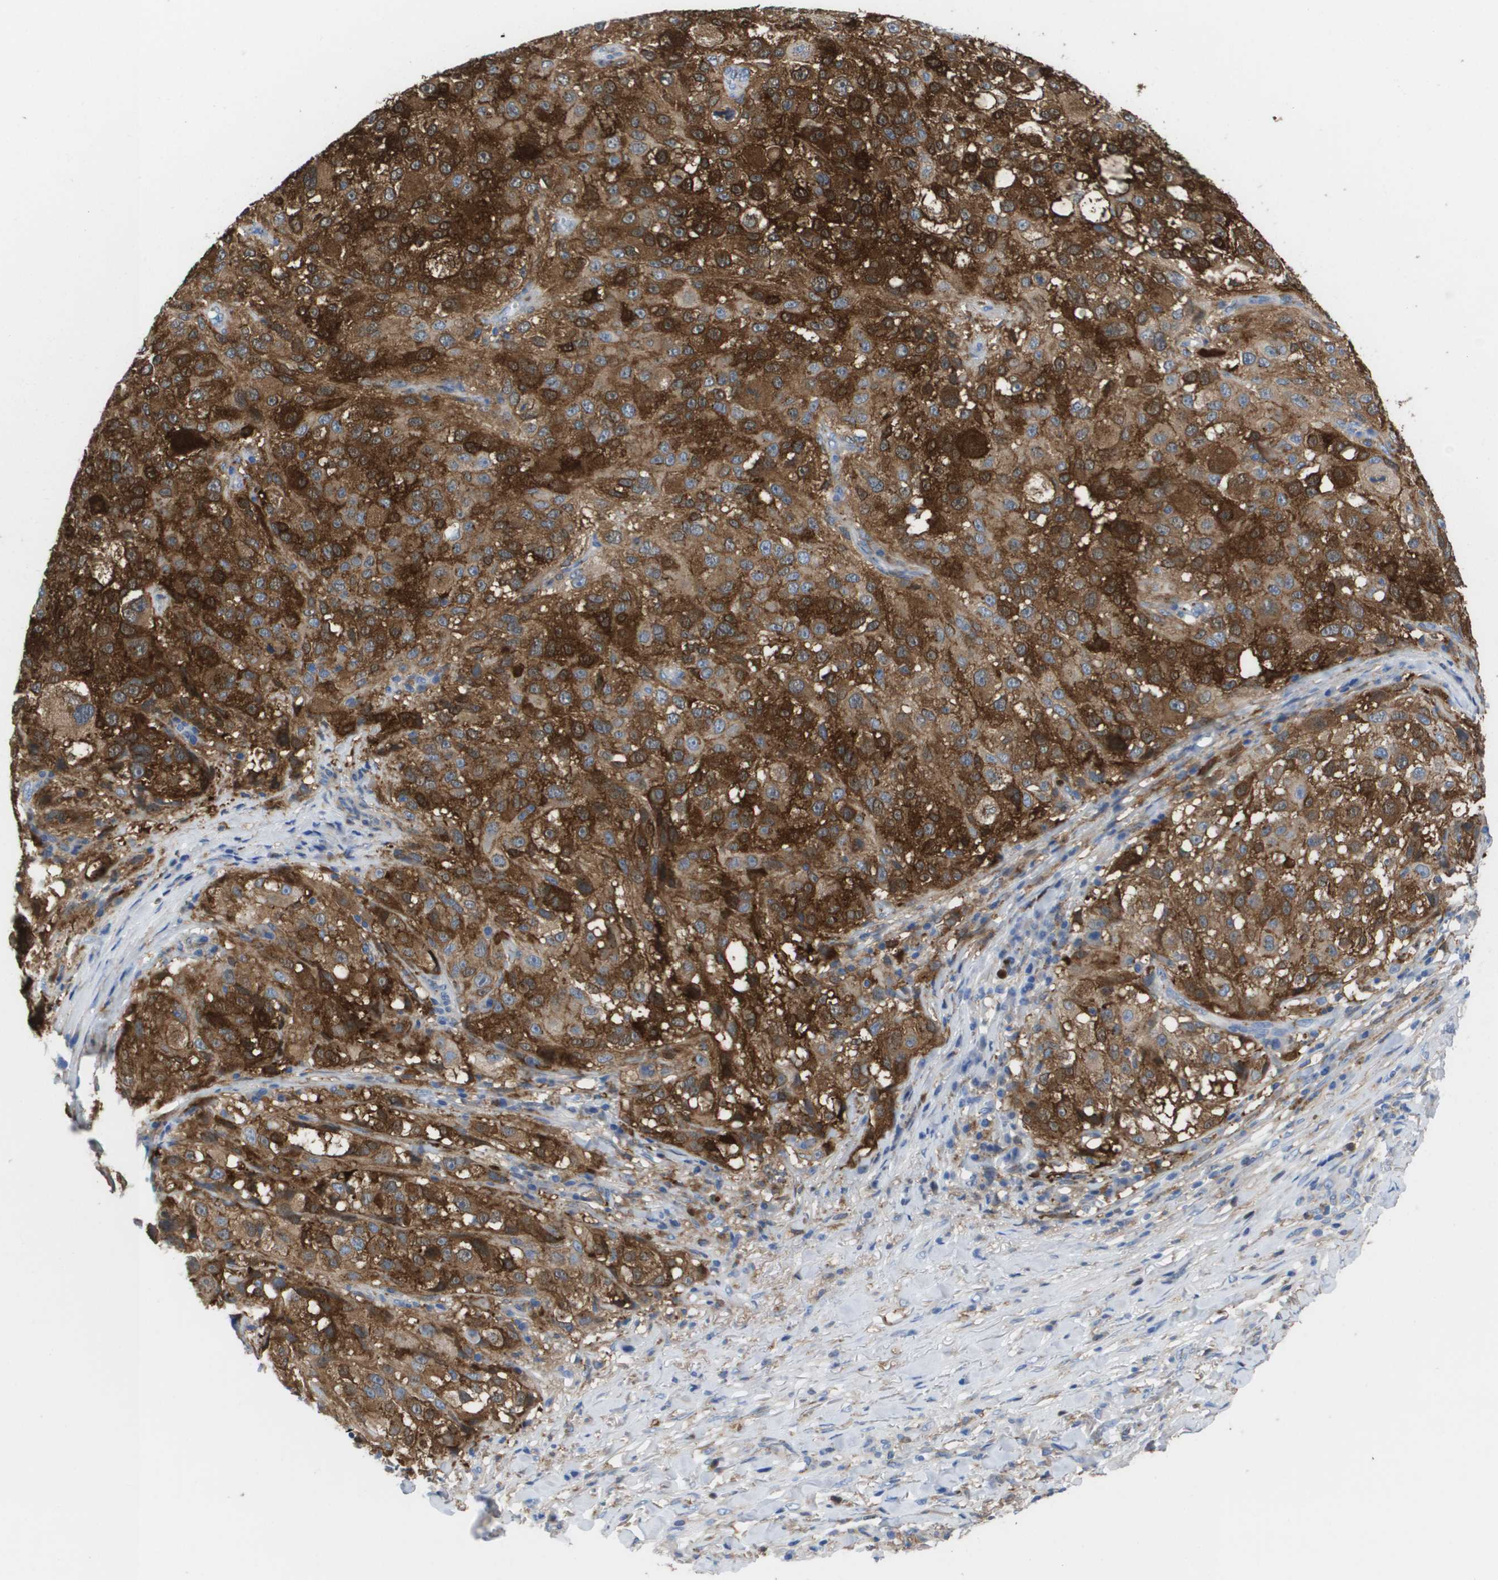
{"staining": {"intensity": "strong", "quantity": ">75%", "location": "cytoplasmic/membranous"}, "tissue": "melanoma", "cell_type": "Tumor cells", "image_type": "cancer", "snomed": [{"axis": "morphology", "description": "Necrosis, NOS"}, {"axis": "morphology", "description": "Malignant melanoma, NOS"}, {"axis": "topography", "description": "Skin"}], "caption": "Immunohistochemical staining of human melanoma displays strong cytoplasmic/membranous protein staining in about >75% of tumor cells. Nuclei are stained in blue.", "gene": "SLC37A2", "patient": {"sex": "female", "age": 87}}